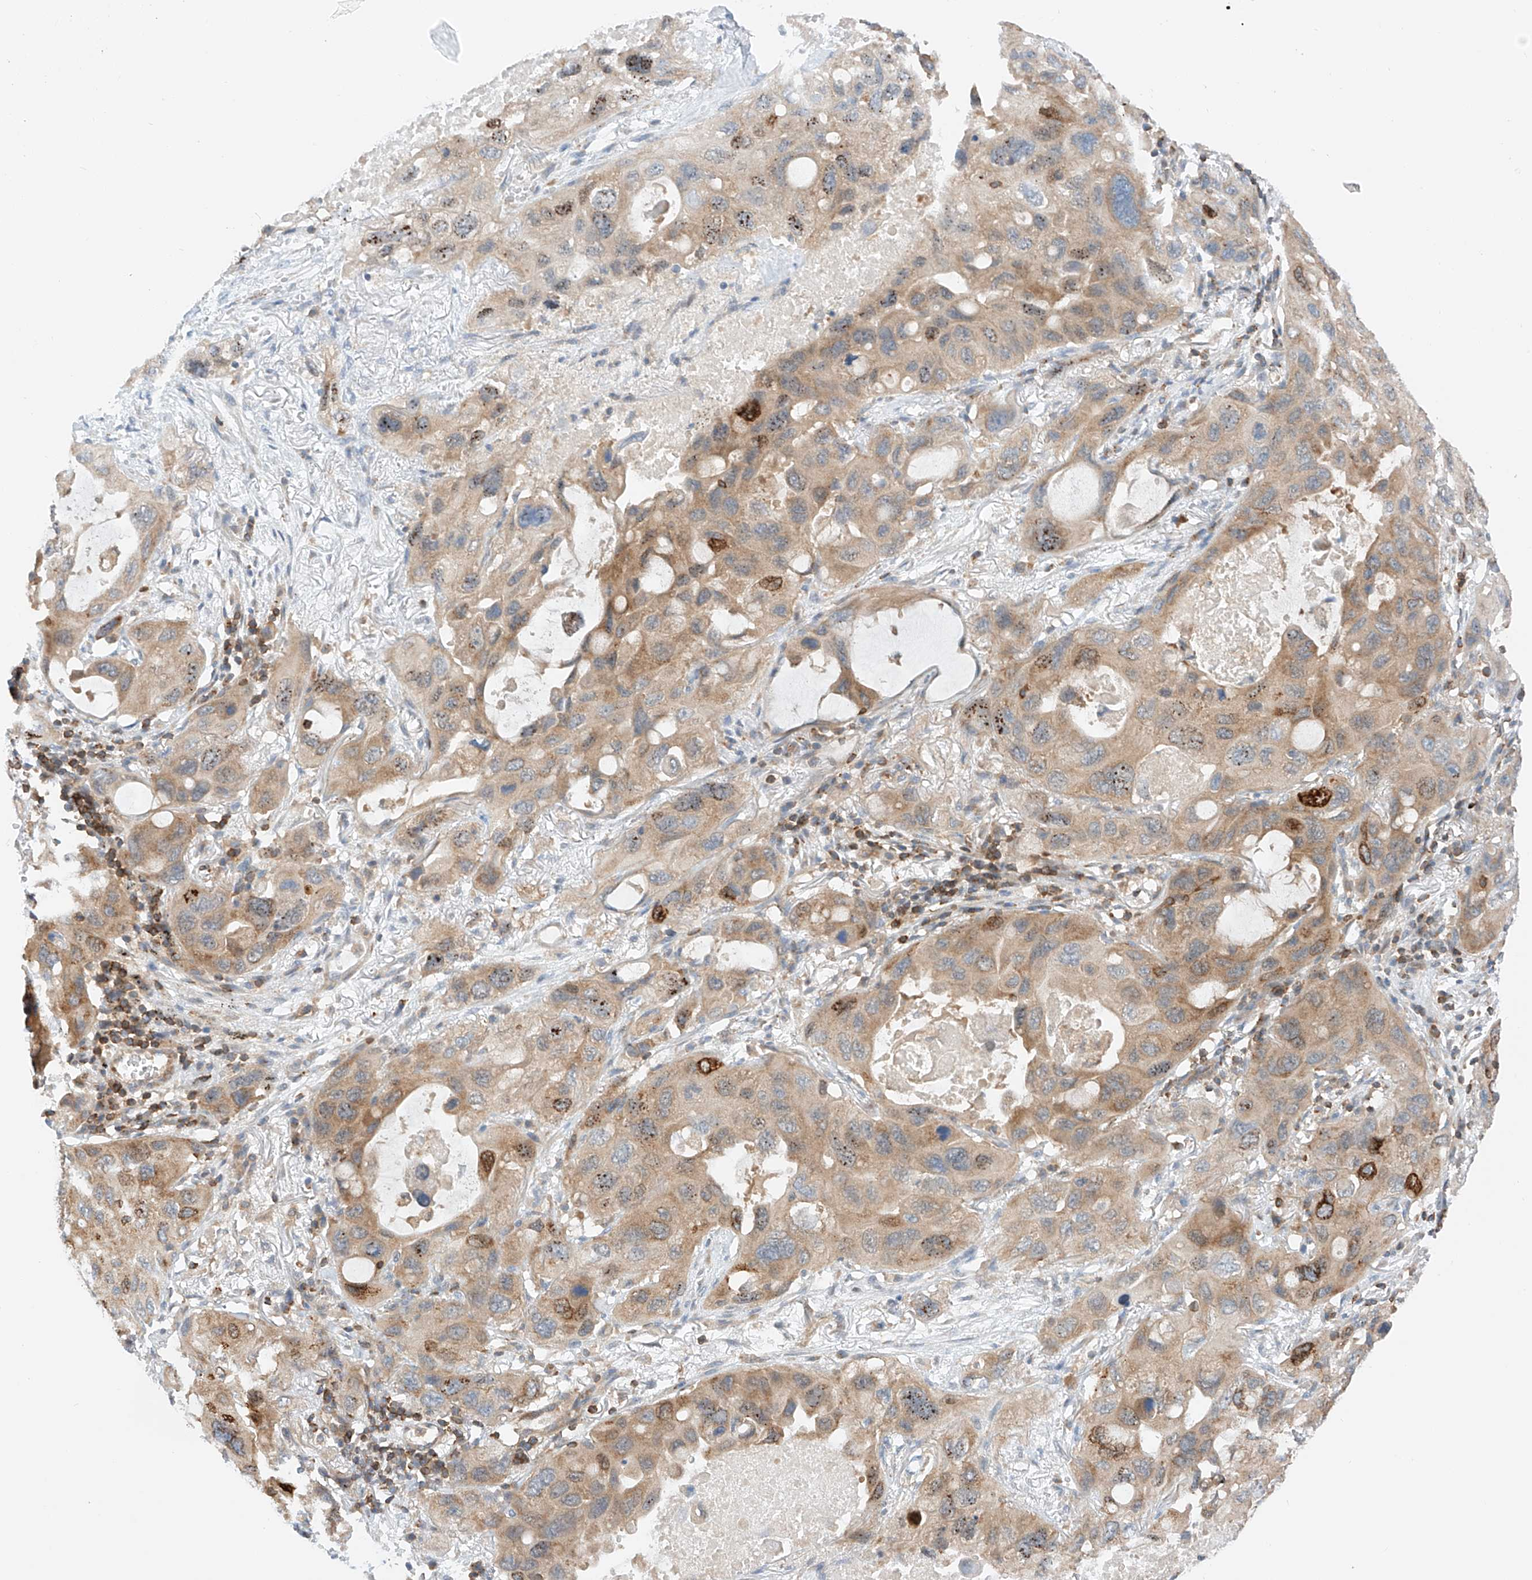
{"staining": {"intensity": "moderate", "quantity": ">75%", "location": "cytoplasmic/membranous"}, "tissue": "lung cancer", "cell_type": "Tumor cells", "image_type": "cancer", "snomed": [{"axis": "morphology", "description": "Squamous cell carcinoma, NOS"}, {"axis": "topography", "description": "Lung"}], "caption": "This is a histology image of immunohistochemistry (IHC) staining of lung cancer (squamous cell carcinoma), which shows moderate positivity in the cytoplasmic/membranous of tumor cells.", "gene": "MFN2", "patient": {"sex": "female", "age": 73}}